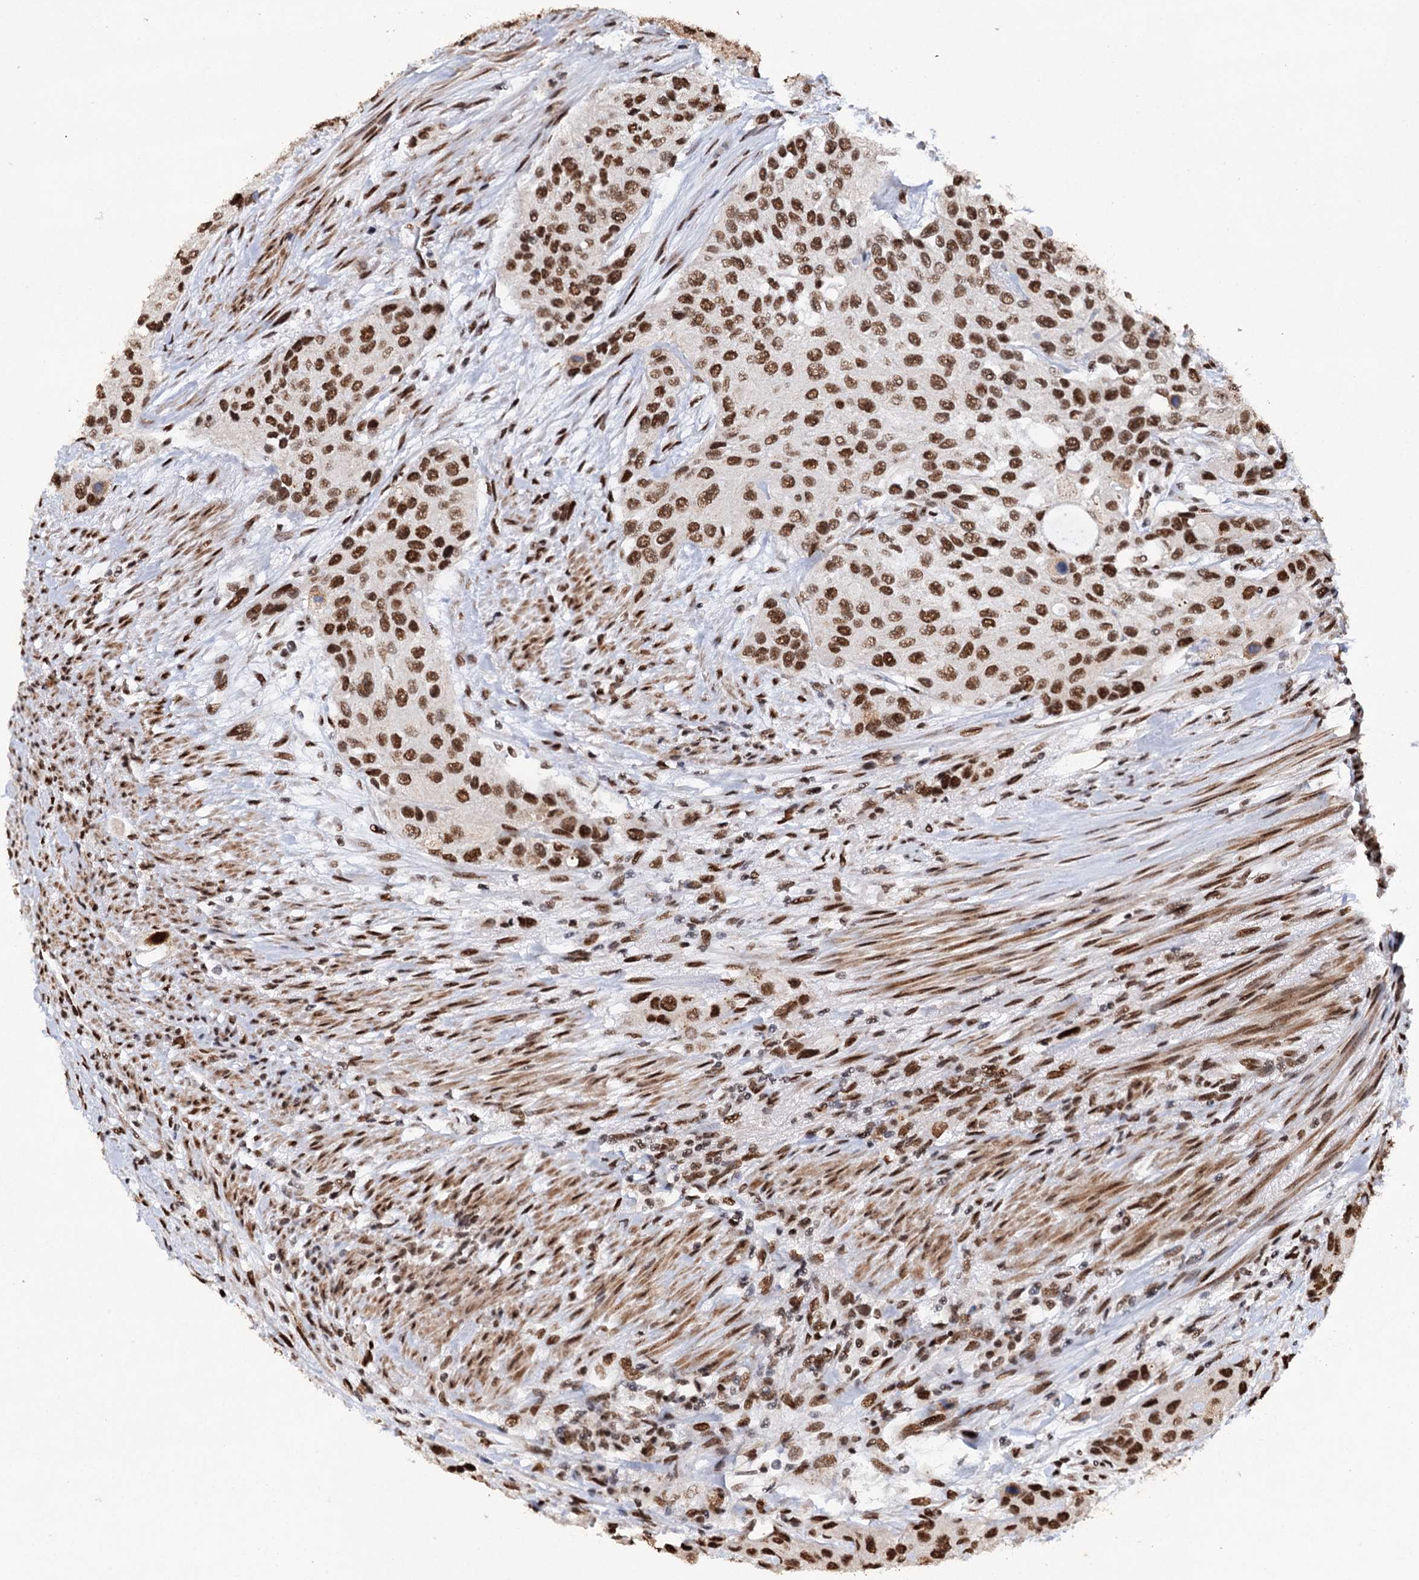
{"staining": {"intensity": "moderate", "quantity": ">75%", "location": "nuclear"}, "tissue": "urothelial cancer", "cell_type": "Tumor cells", "image_type": "cancer", "snomed": [{"axis": "morphology", "description": "Normal tissue, NOS"}, {"axis": "morphology", "description": "Urothelial carcinoma, High grade"}, {"axis": "topography", "description": "Vascular tissue"}, {"axis": "topography", "description": "Urinary bladder"}], "caption": "Immunohistochemistry micrograph of neoplastic tissue: human urothelial cancer stained using IHC shows medium levels of moderate protein expression localized specifically in the nuclear of tumor cells, appearing as a nuclear brown color.", "gene": "MATR3", "patient": {"sex": "female", "age": 56}}